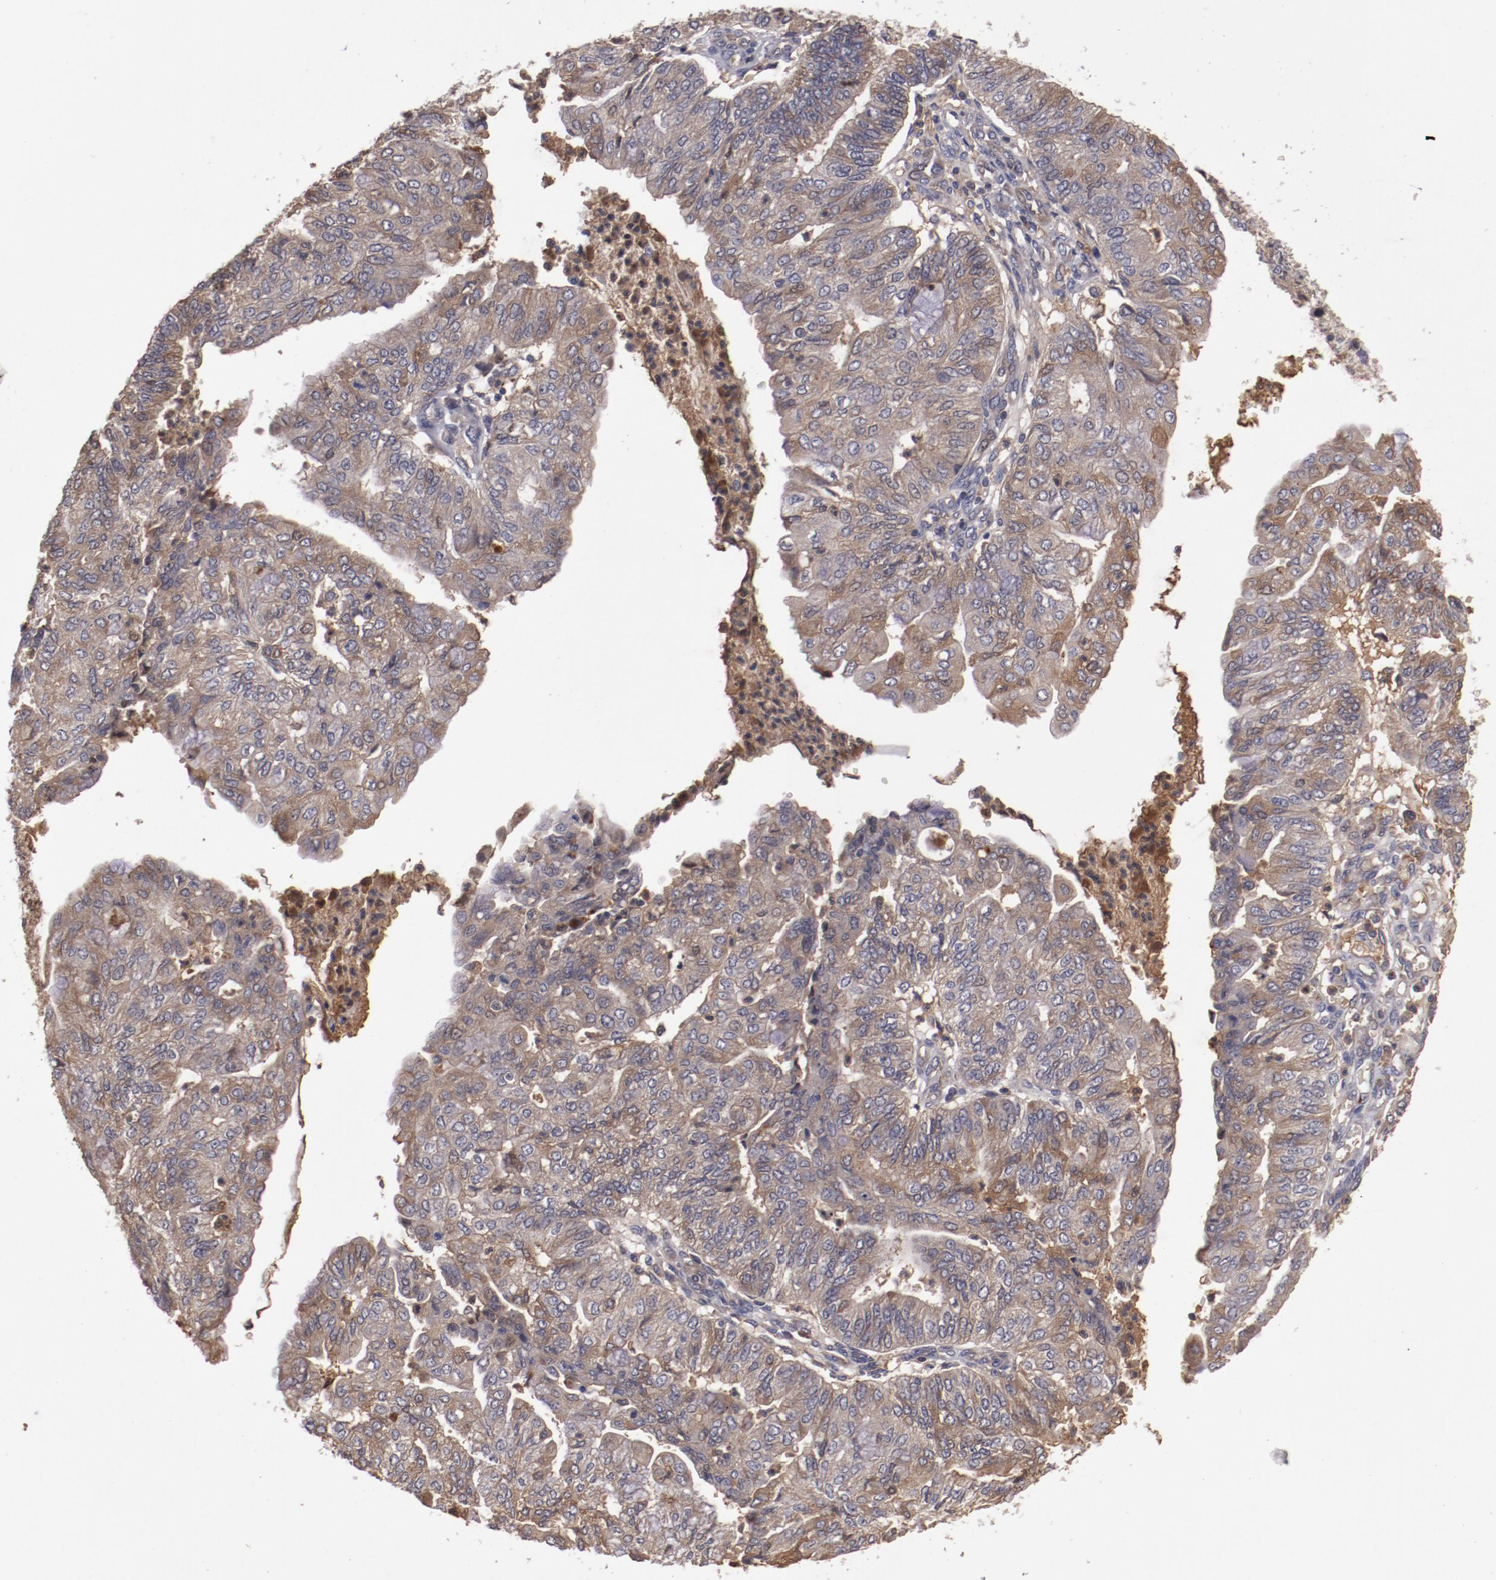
{"staining": {"intensity": "moderate", "quantity": "25%-75%", "location": "cytoplasmic/membranous"}, "tissue": "endometrial cancer", "cell_type": "Tumor cells", "image_type": "cancer", "snomed": [{"axis": "morphology", "description": "Adenocarcinoma, NOS"}, {"axis": "topography", "description": "Endometrium"}], "caption": "Protein staining demonstrates moderate cytoplasmic/membranous expression in approximately 25%-75% of tumor cells in endometrial adenocarcinoma.", "gene": "CP", "patient": {"sex": "female", "age": 59}}